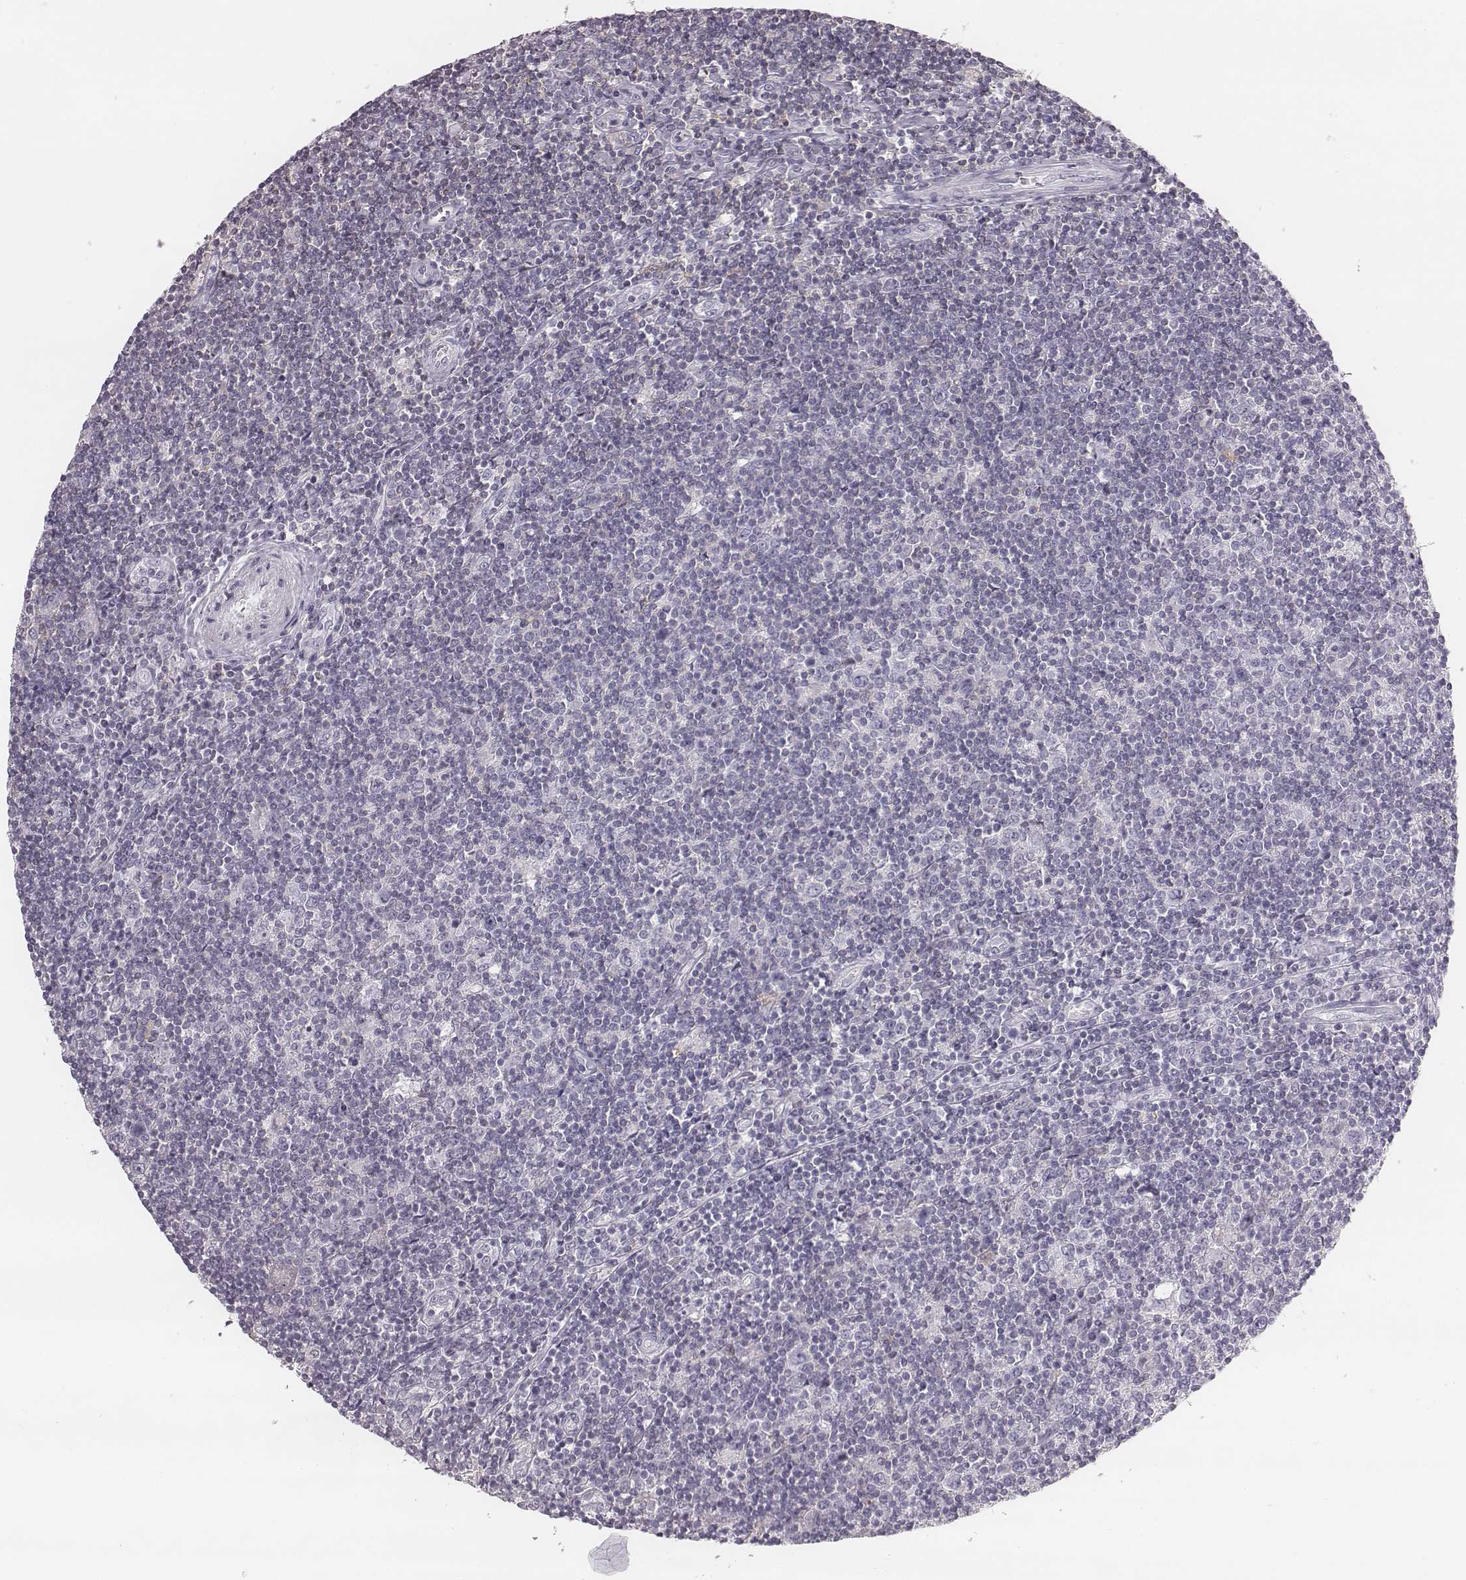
{"staining": {"intensity": "negative", "quantity": "none", "location": "none"}, "tissue": "lymphoma", "cell_type": "Tumor cells", "image_type": "cancer", "snomed": [{"axis": "morphology", "description": "Hodgkin's disease, NOS"}, {"axis": "topography", "description": "Lymph node"}], "caption": "Immunohistochemistry (IHC) histopathology image of lymphoma stained for a protein (brown), which demonstrates no expression in tumor cells. (Brightfield microscopy of DAB (3,3'-diaminobenzidine) IHC at high magnification).", "gene": "ZNF365", "patient": {"sex": "male", "age": 40}}